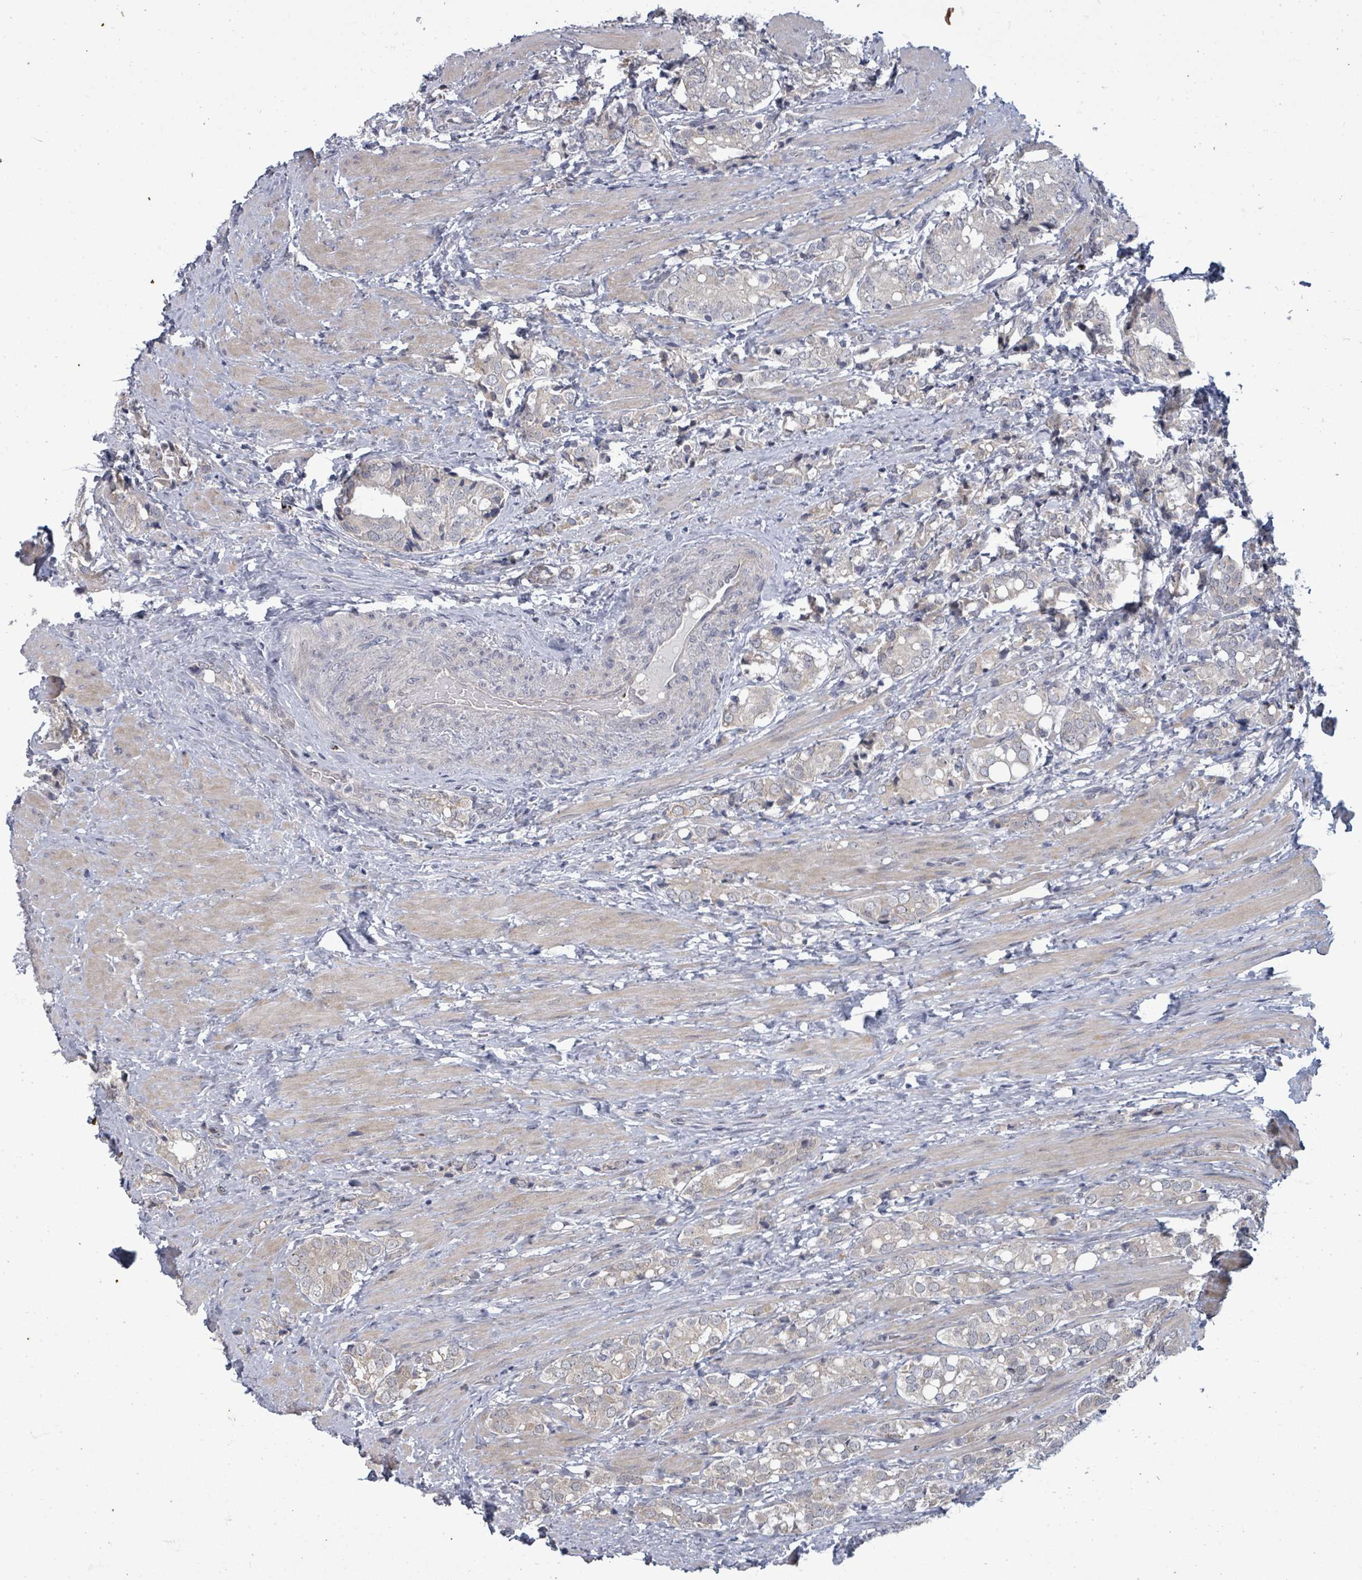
{"staining": {"intensity": "negative", "quantity": "none", "location": "none"}, "tissue": "prostate cancer", "cell_type": "Tumor cells", "image_type": "cancer", "snomed": [{"axis": "morphology", "description": "Adenocarcinoma, High grade"}, {"axis": "topography", "description": "Prostate"}], "caption": "Immunohistochemical staining of human adenocarcinoma (high-grade) (prostate) shows no significant positivity in tumor cells.", "gene": "ASB12", "patient": {"sex": "male", "age": 71}}